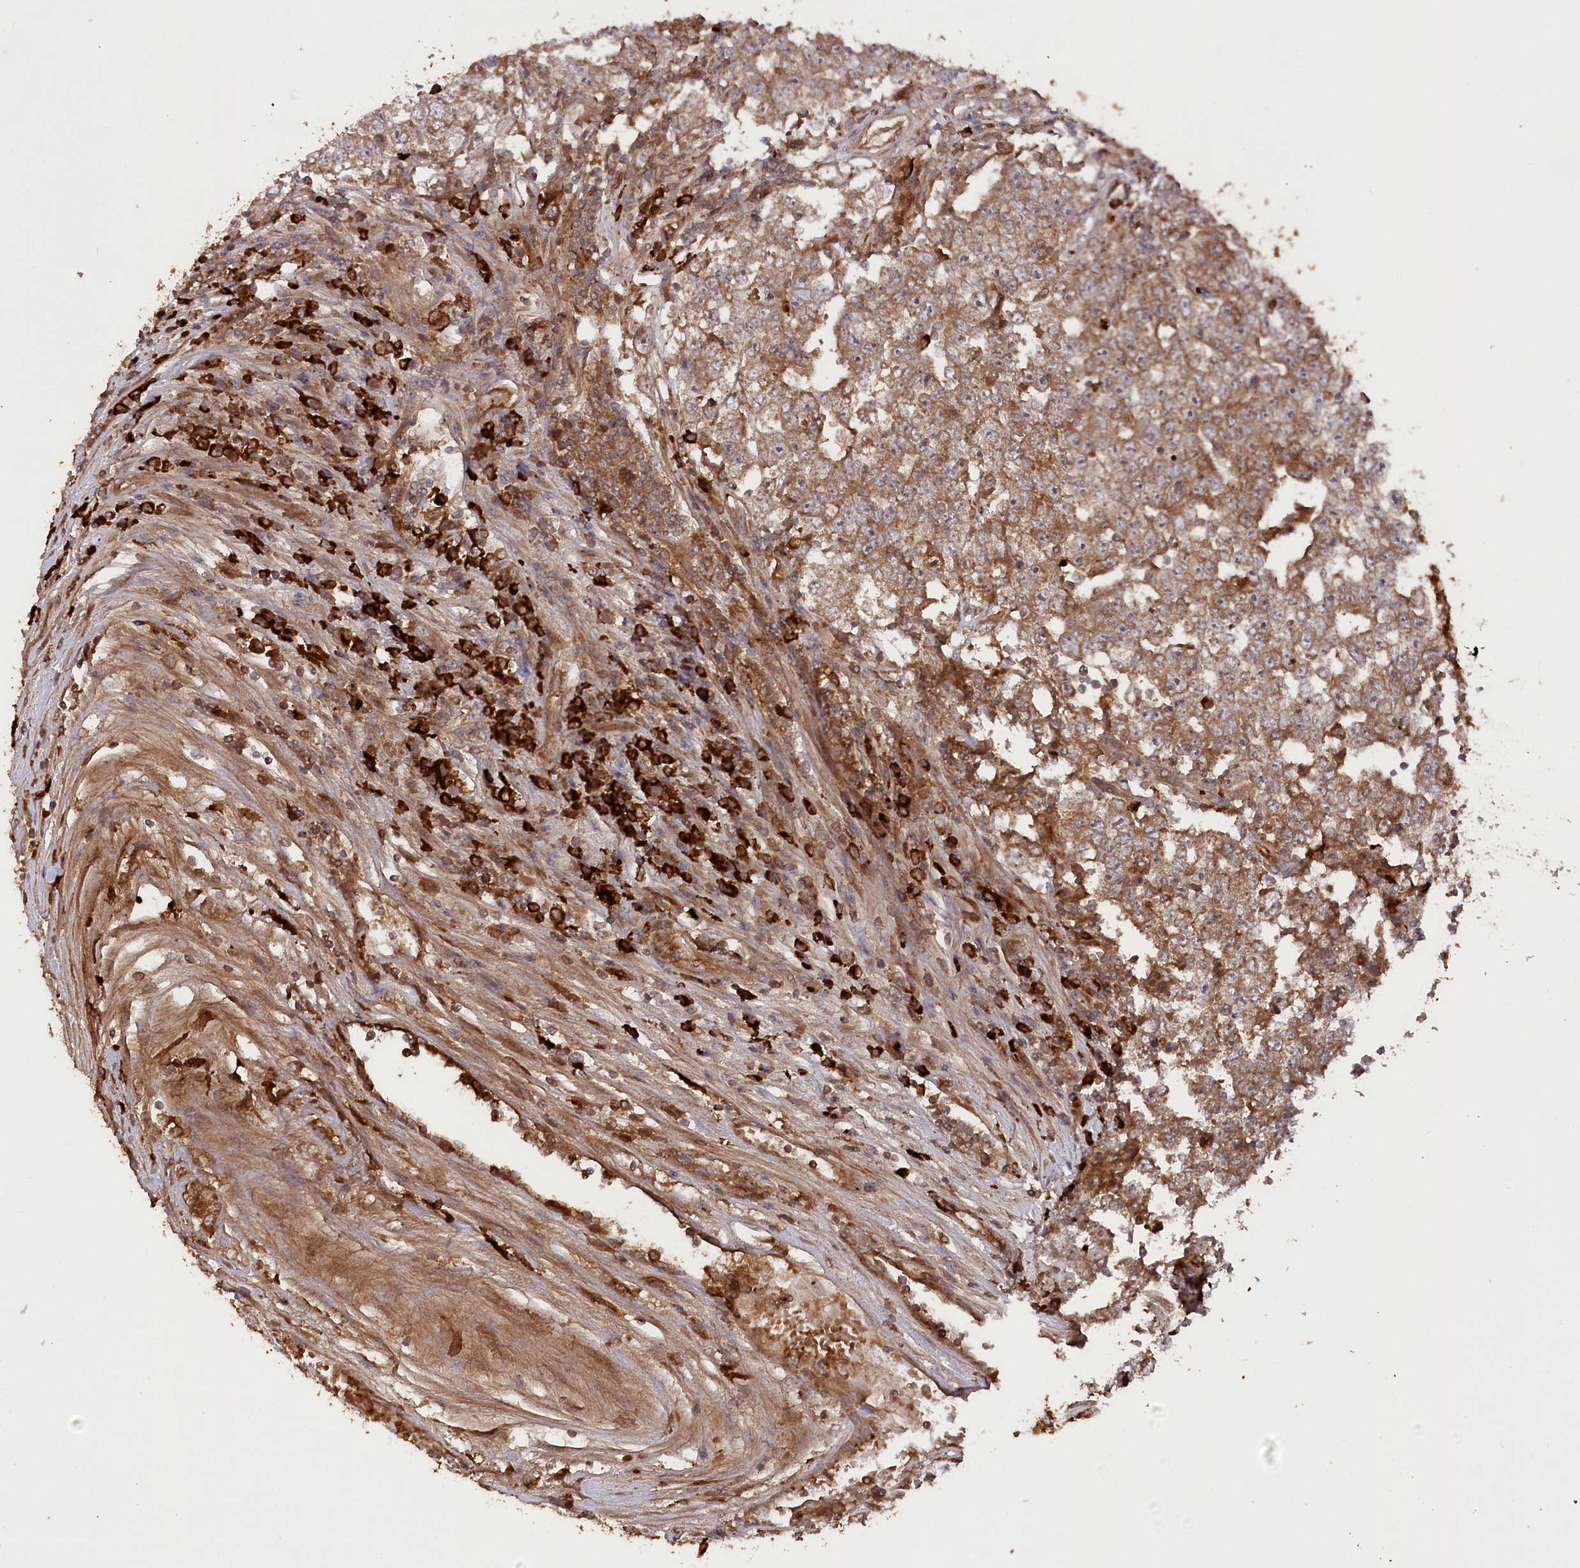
{"staining": {"intensity": "moderate", "quantity": ">75%", "location": "cytoplasmic/membranous"}, "tissue": "testis cancer", "cell_type": "Tumor cells", "image_type": "cancer", "snomed": [{"axis": "morphology", "description": "Carcinoma, Embryonal, NOS"}, {"axis": "topography", "description": "Testis"}], "caption": "There is medium levels of moderate cytoplasmic/membranous staining in tumor cells of testis cancer (embryonal carcinoma), as demonstrated by immunohistochemical staining (brown color).", "gene": "PPP1R21", "patient": {"sex": "male", "age": 25}}